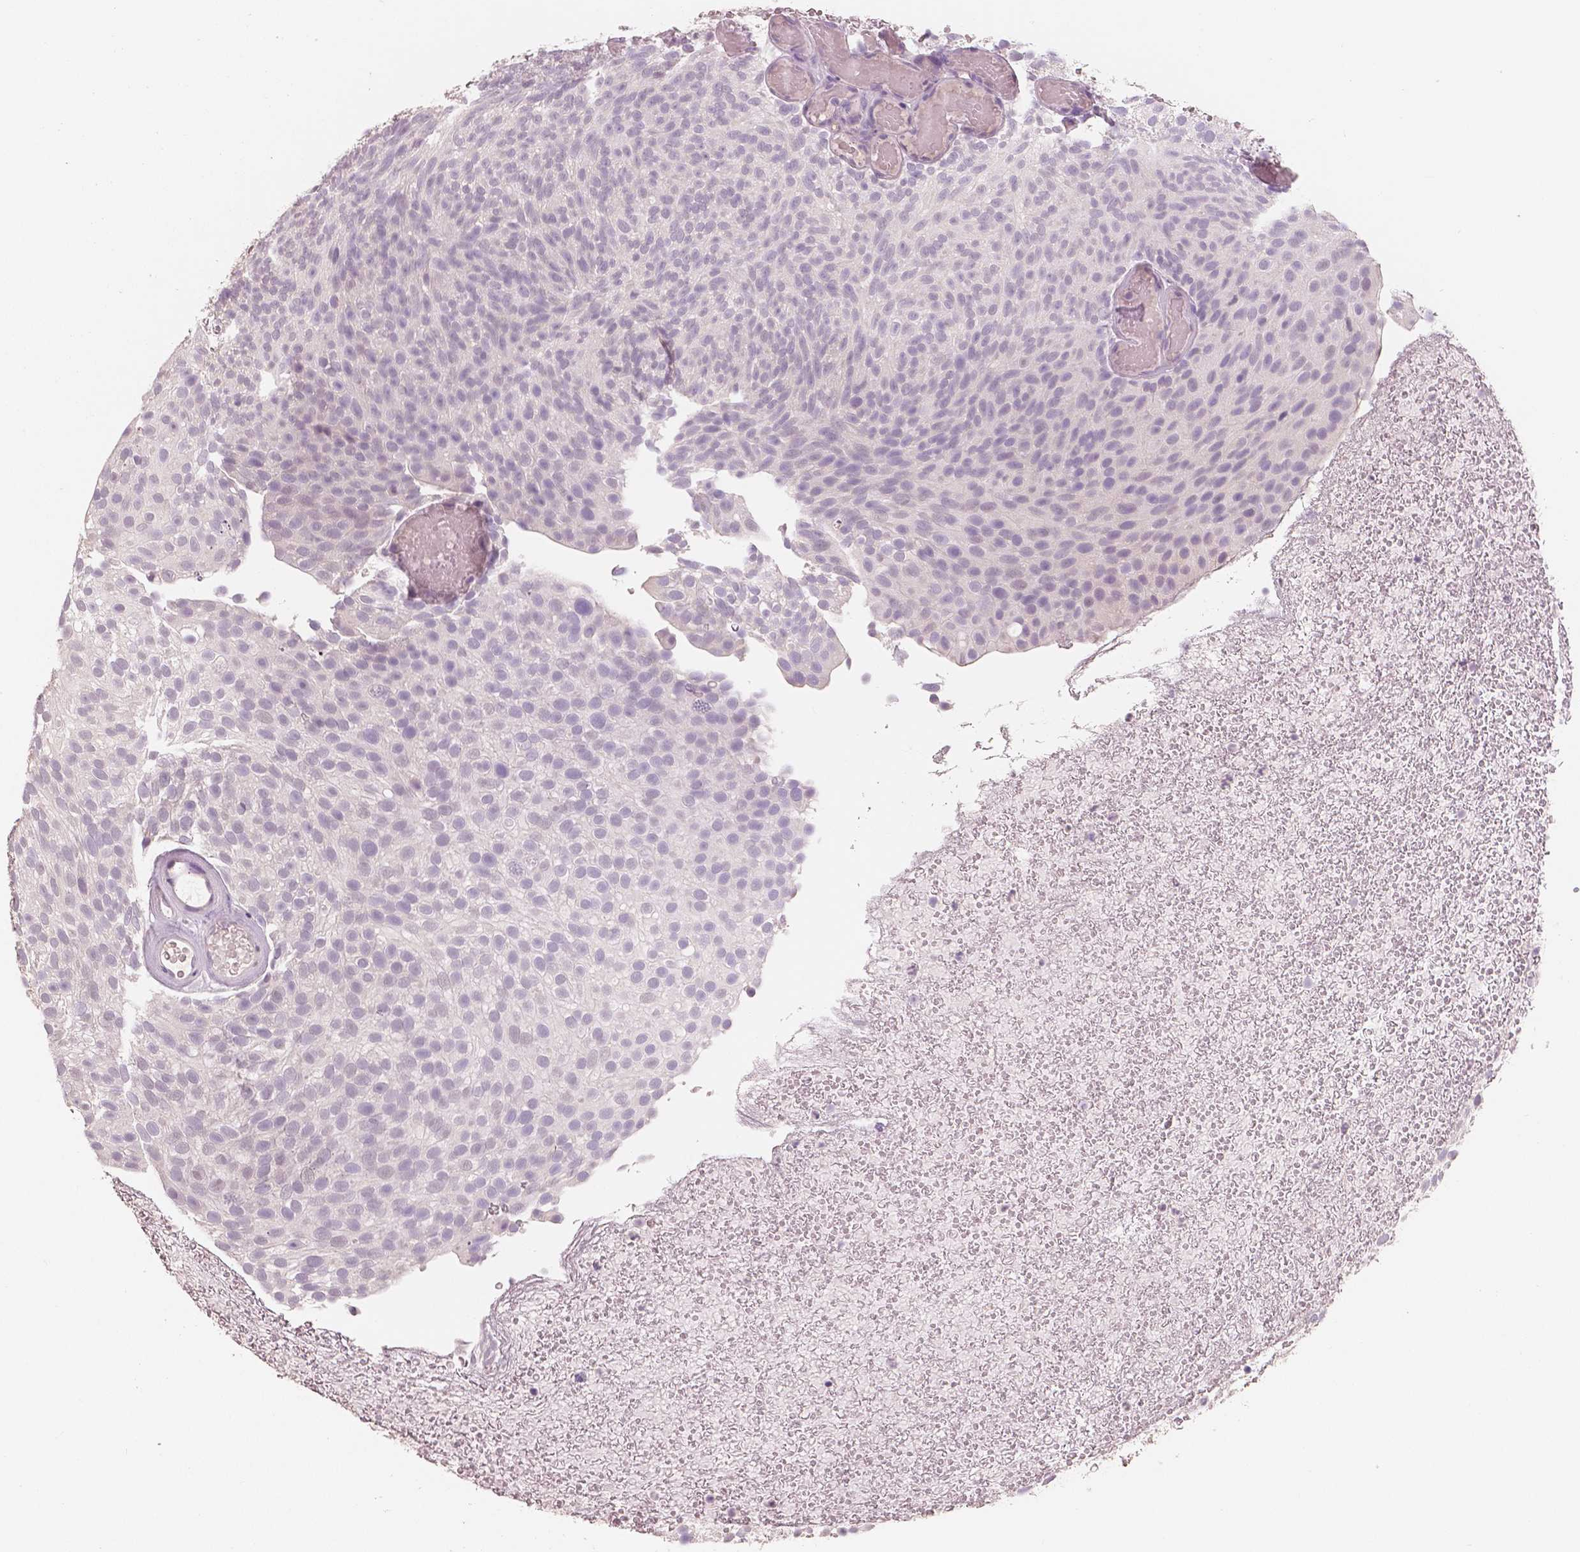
{"staining": {"intensity": "negative", "quantity": "none", "location": "none"}, "tissue": "urothelial cancer", "cell_type": "Tumor cells", "image_type": "cancer", "snomed": [{"axis": "morphology", "description": "Urothelial carcinoma, Low grade"}, {"axis": "topography", "description": "Urinary bladder"}], "caption": "Protein analysis of urothelial cancer reveals no significant positivity in tumor cells.", "gene": "NECAB1", "patient": {"sex": "male", "age": 78}}